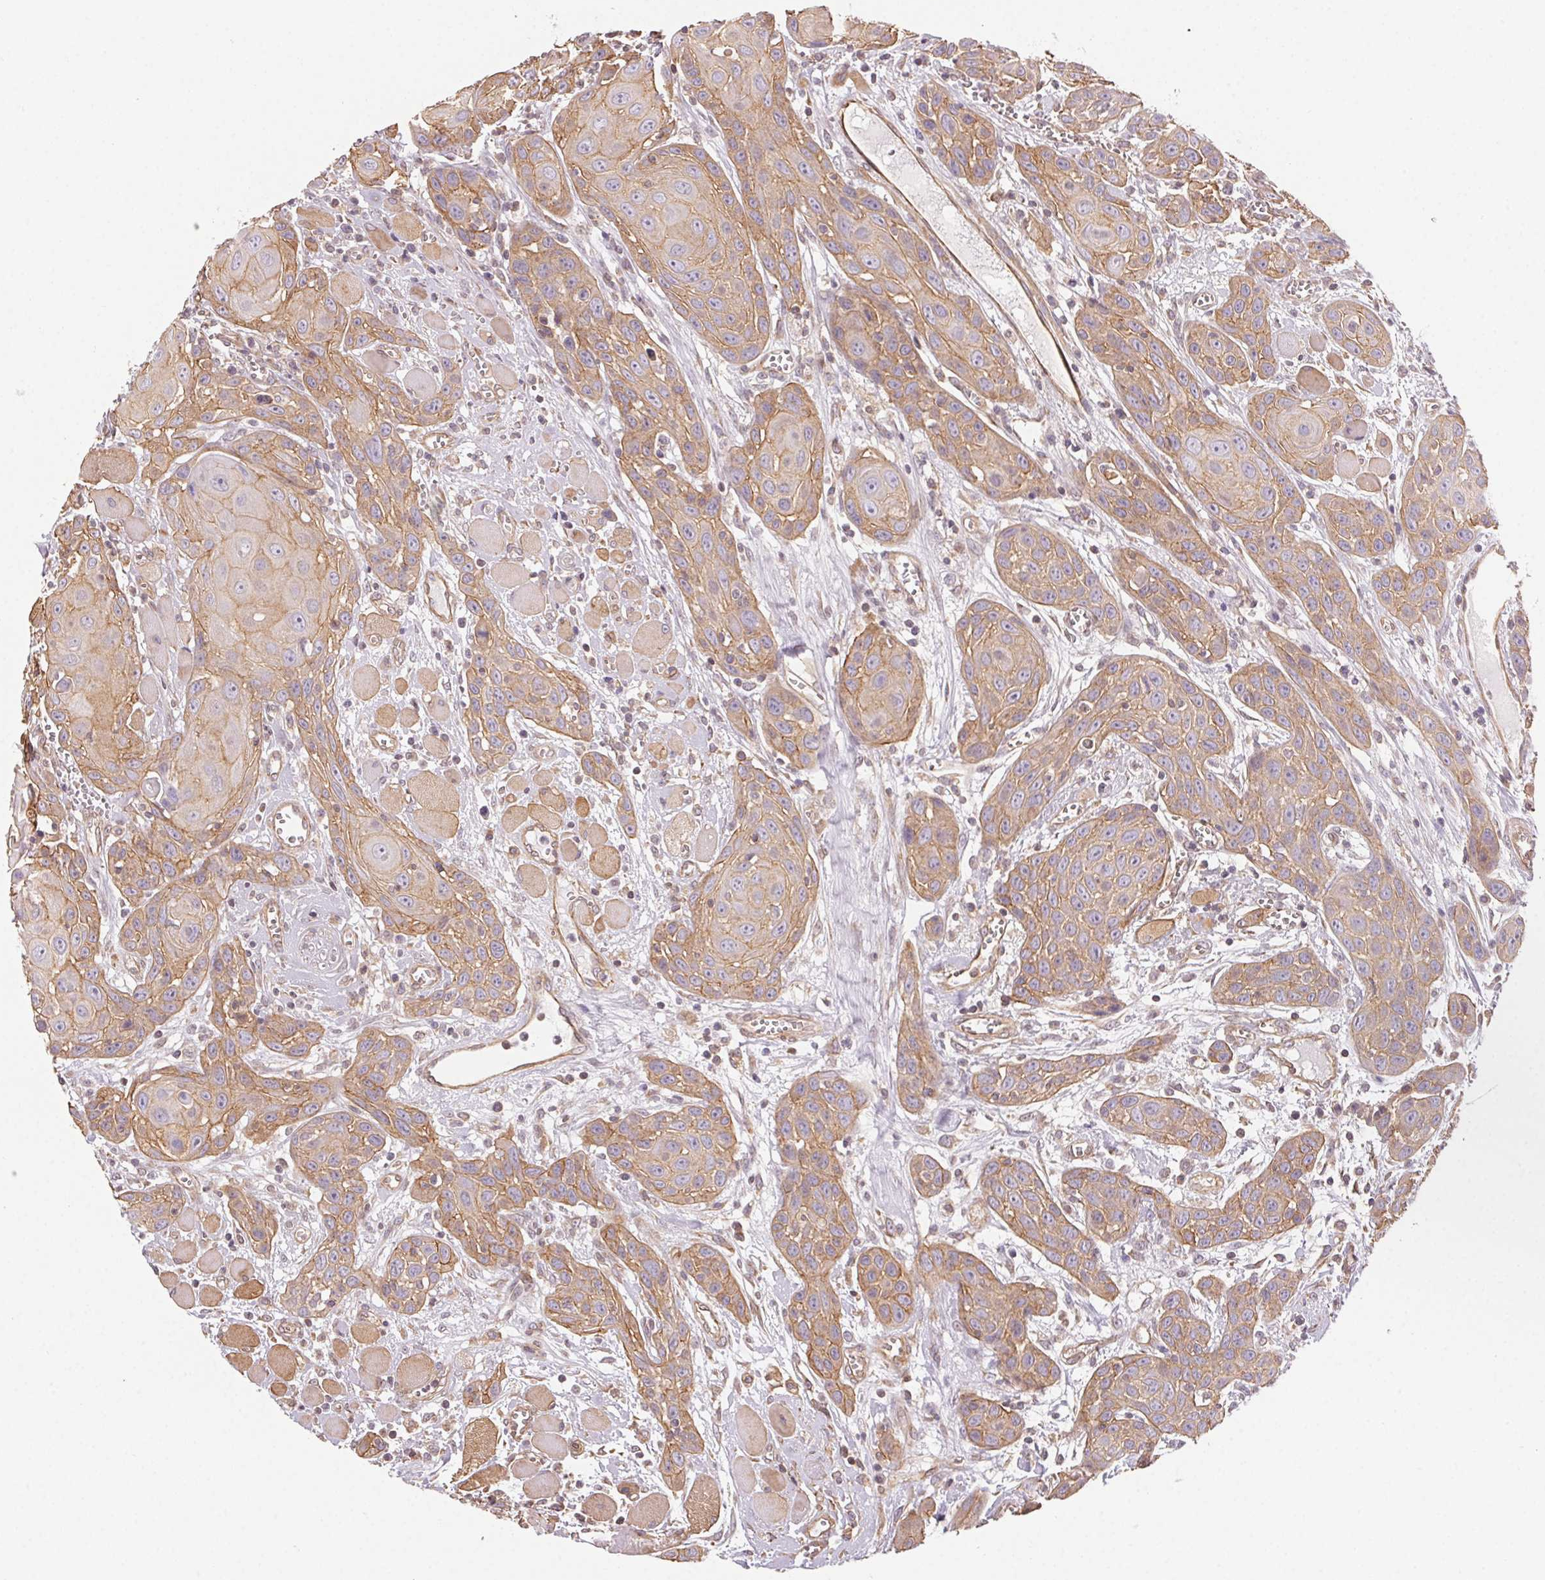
{"staining": {"intensity": "weak", "quantity": ">75%", "location": "cytoplasmic/membranous"}, "tissue": "head and neck cancer", "cell_type": "Tumor cells", "image_type": "cancer", "snomed": [{"axis": "morphology", "description": "Squamous cell carcinoma, NOS"}, {"axis": "topography", "description": "Head-Neck"}], "caption": "Immunohistochemistry (IHC) (DAB) staining of human head and neck cancer (squamous cell carcinoma) exhibits weak cytoplasmic/membranous protein positivity in approximately >75% of tumor cells. (DAB IHC, brown staining for protein, blue staining for nuclei).", "gene": "PLA2G4F", "patient": {"sex": "female", "age": 80}}